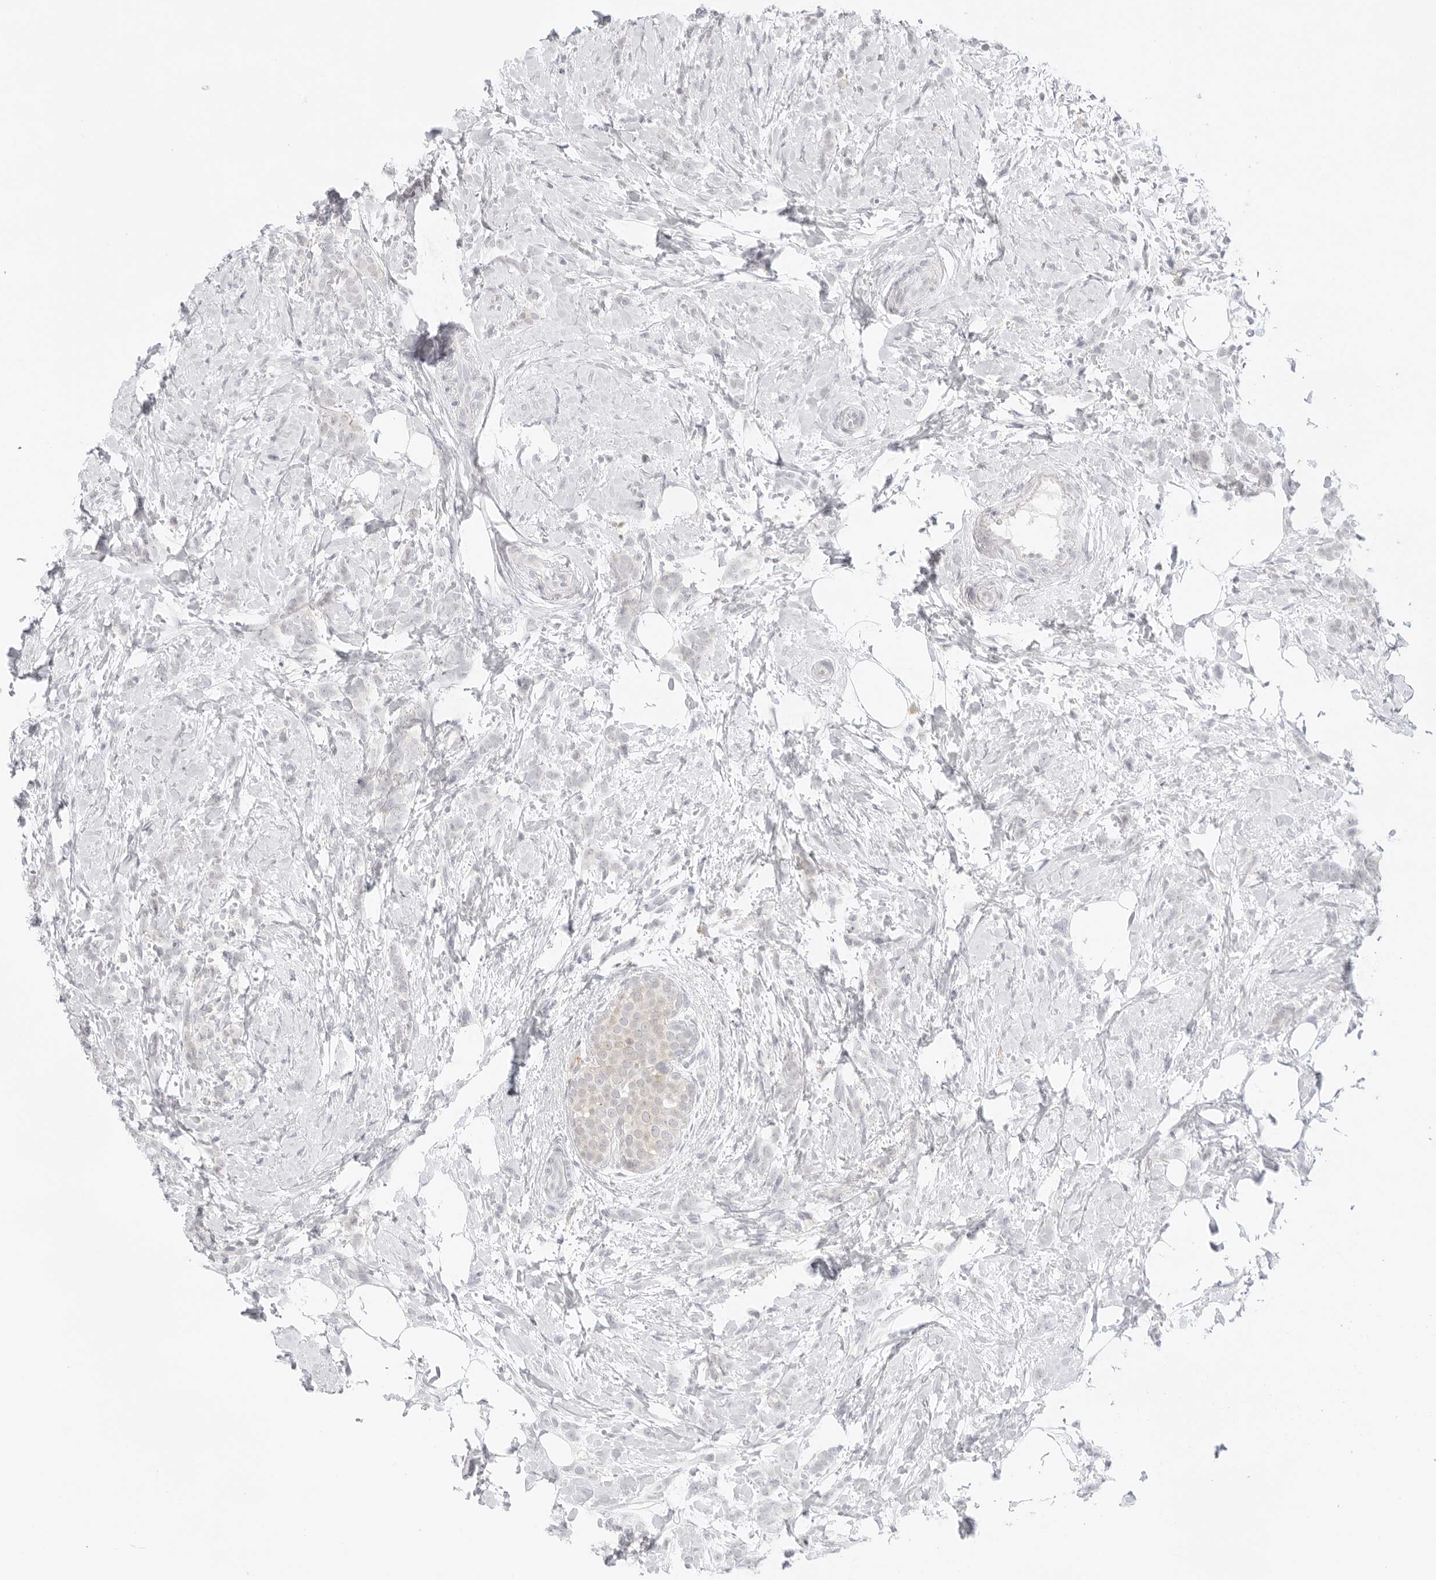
{"staining": {"intensity": "negative", "quantity": "none", "location": "none"}, "tissue": "breast cancer", "cell_type": "Tumor cells", "image_type": "cancer", "snomed": [{"axis": "morphology", "description": "Lobular carcinoma, in situ"}, {"axis": "morphology", "description": "Lobular carcinoma"}, {"axis": "topography", "description": "Breast"}], "caption": "Histopathology image shows no significant protein staining in tumor cells of breast cancer. (DAB (3,3'-diaminobenzidine) IHC visualized using brightfield microscopy, high magnification).", "gene": "TNFRSF14", "patient": {"sex": "female", "age": 41}}